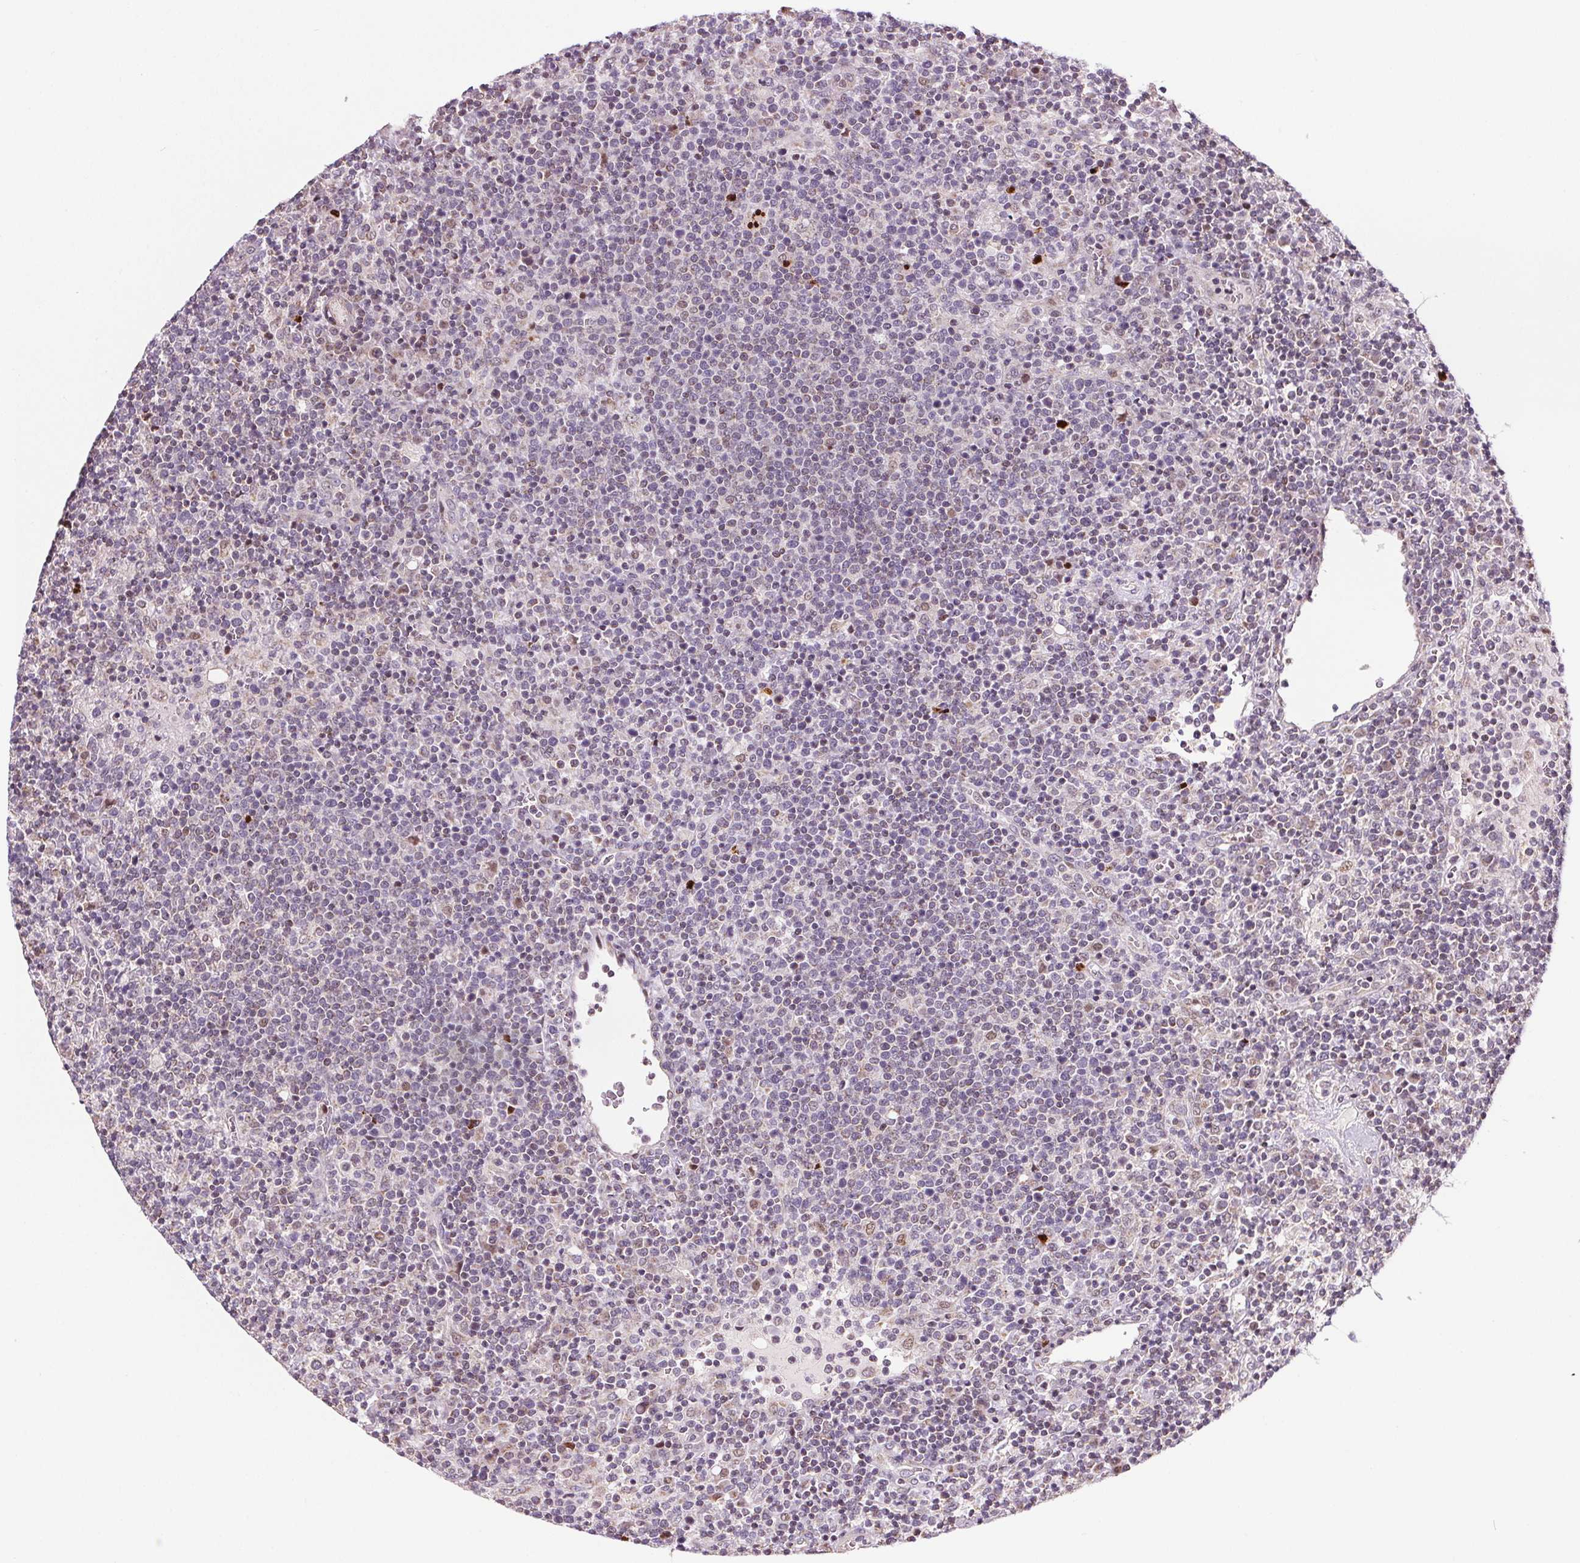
{"staining": {"intensity": "negative", "quantity": "none", "location": "none"}, "tissue": "lymphoma", "cell_type": "Tumor cells", "image_type": "cancer", "snomed": [{"axis": "morphology", "description": "Malignant lymphoma, non-Hodgkin's type, High grade"}, {"axis": "topography", "description": "Lymph node"}], "caption": "High power microscopy micrograph of an immunohistochemistry (IHC) micrograph of lymphoma, revealing no significant expression in tumor cells.", "gene": "SUCLA2", "patient": {"sex": "male", "age": 61}}